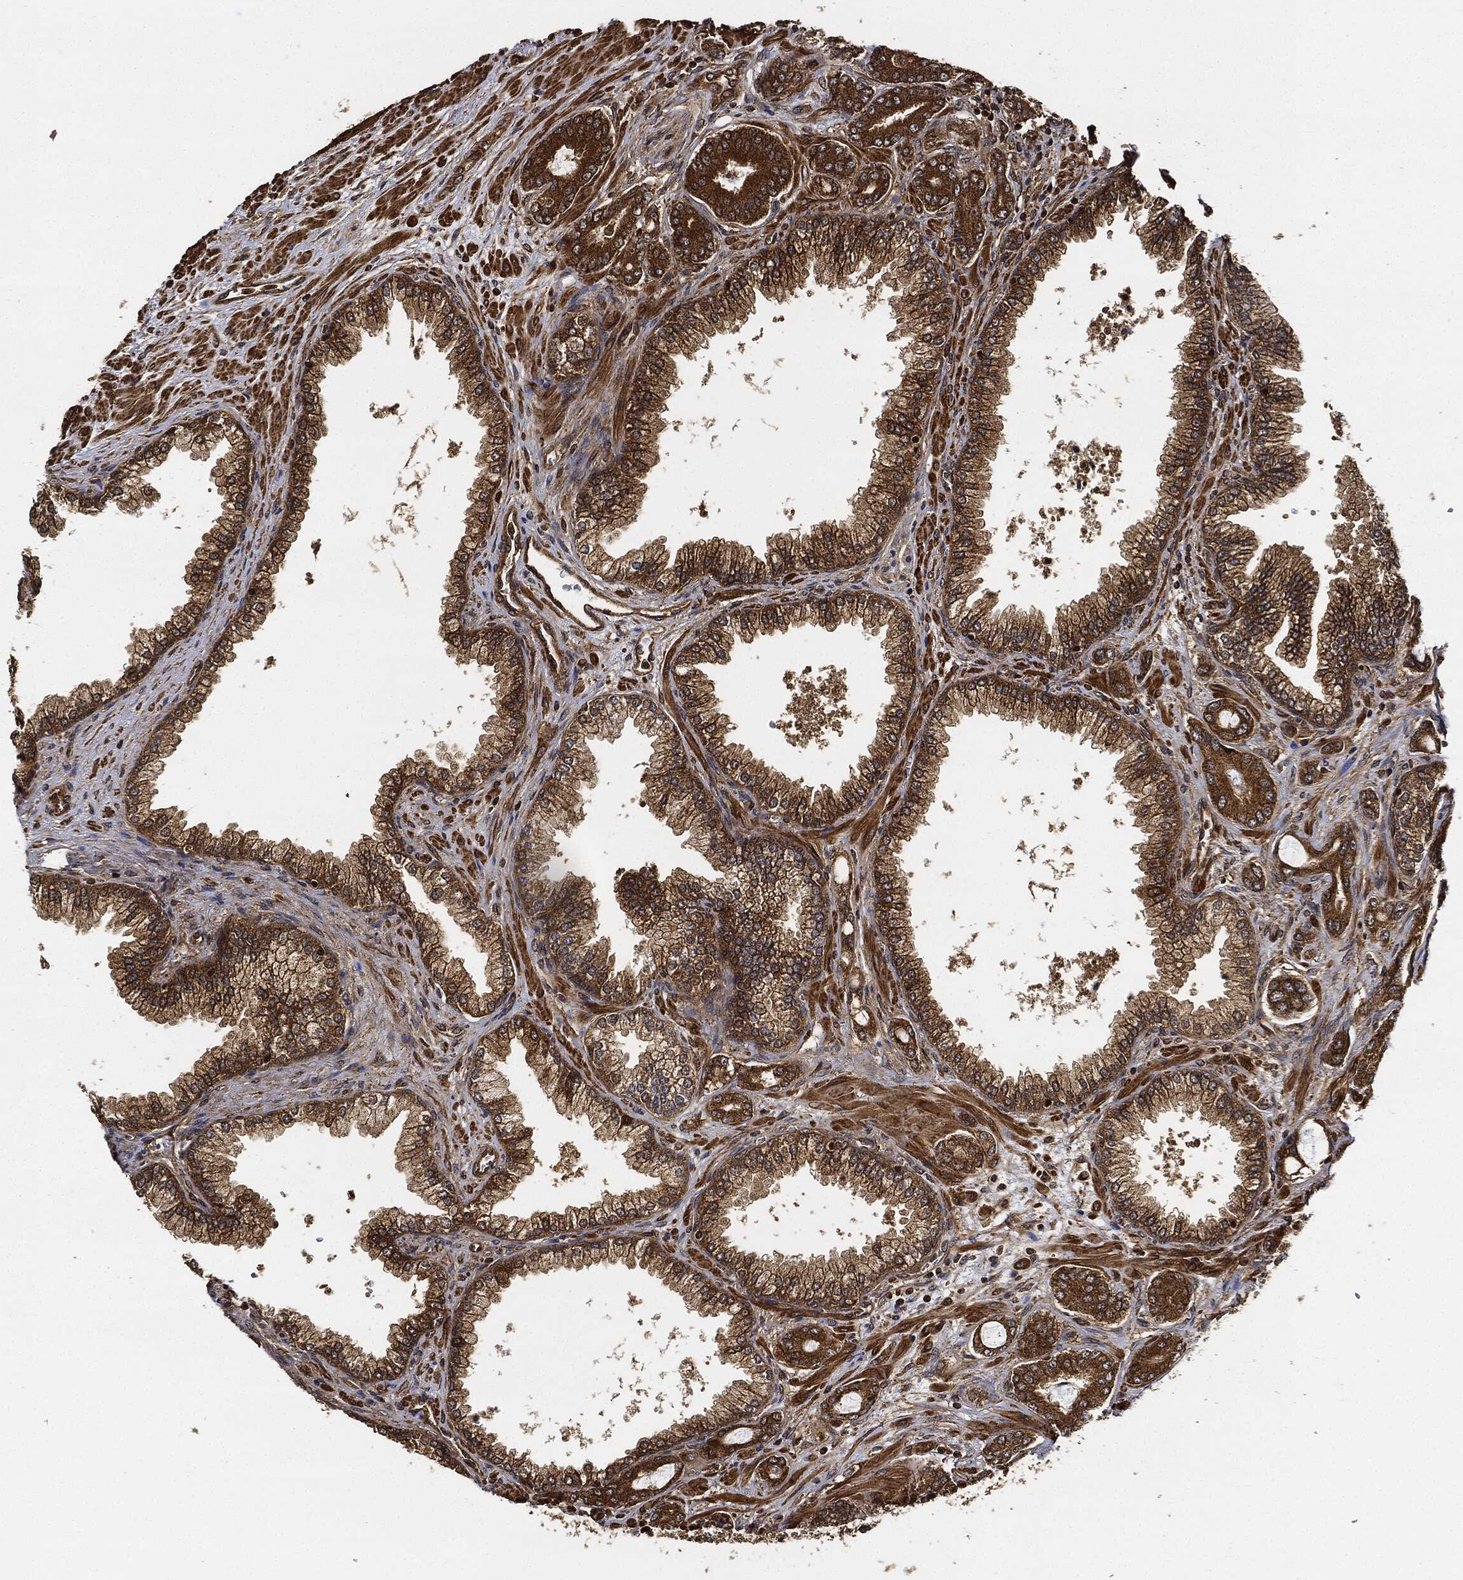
{"staining": {"intensity": "moderate", "quantity": ">75%", "location": "cytoplasmic/membranous"}, "tissue": "prostate cancer", "cell_type": "Tumor cells", "image_type": "cancer", "snomed": [{"axis": "morphology", "description": "Adenocarcinoma, Low grade"}, {"axis": "topography", "description": "Prostate"}], "caption": "A medium amount of moderate cytoplasmic/membranous staining is present in approximately >75% of tumor cells in low-grade adenocarcinoma (prostate) tissue.", "gene": "CEP290", "patient": {"sex": "male", "age": 68}}